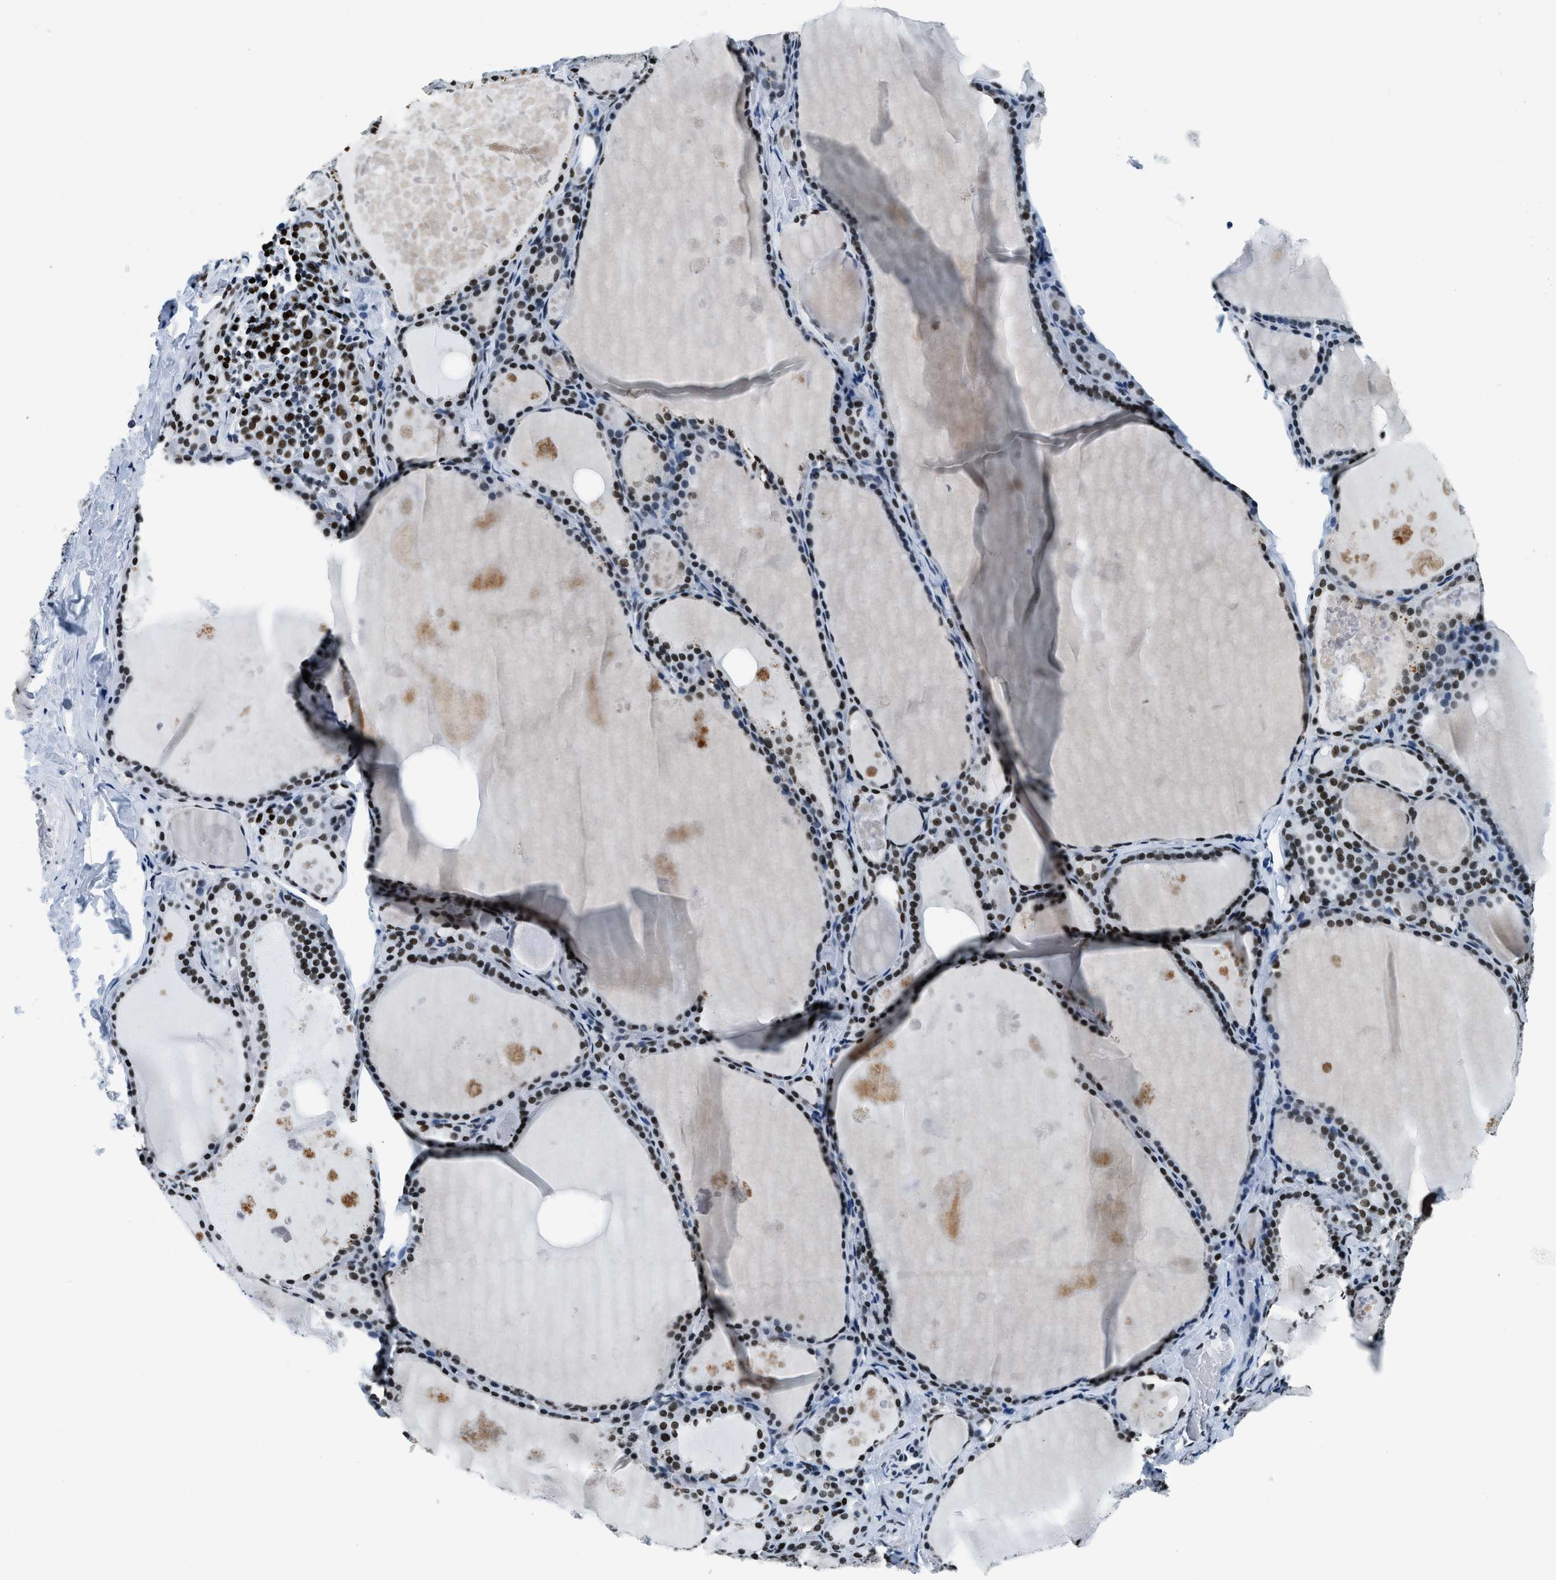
{"staining": {"intensity": "strong", "quantity": ">75%", "location": "nuclear"}, "tissue": "thyroid gland", "cell_type": "Glandular cells", "image_type": "normal", "snomed": [{"axis": "morphology", "description": "Normal tissue, NOS"}, {"axis": "topography", "description": "Thyroid gland"}], "caption": "Strong nuclear expression for a protein is identified in approximately >75% of glandular cells of normal thyroid gland using immunohistochemistry (IHC).", "gene": "TOP1", "patient": {"sex": "male", "age": 56}}